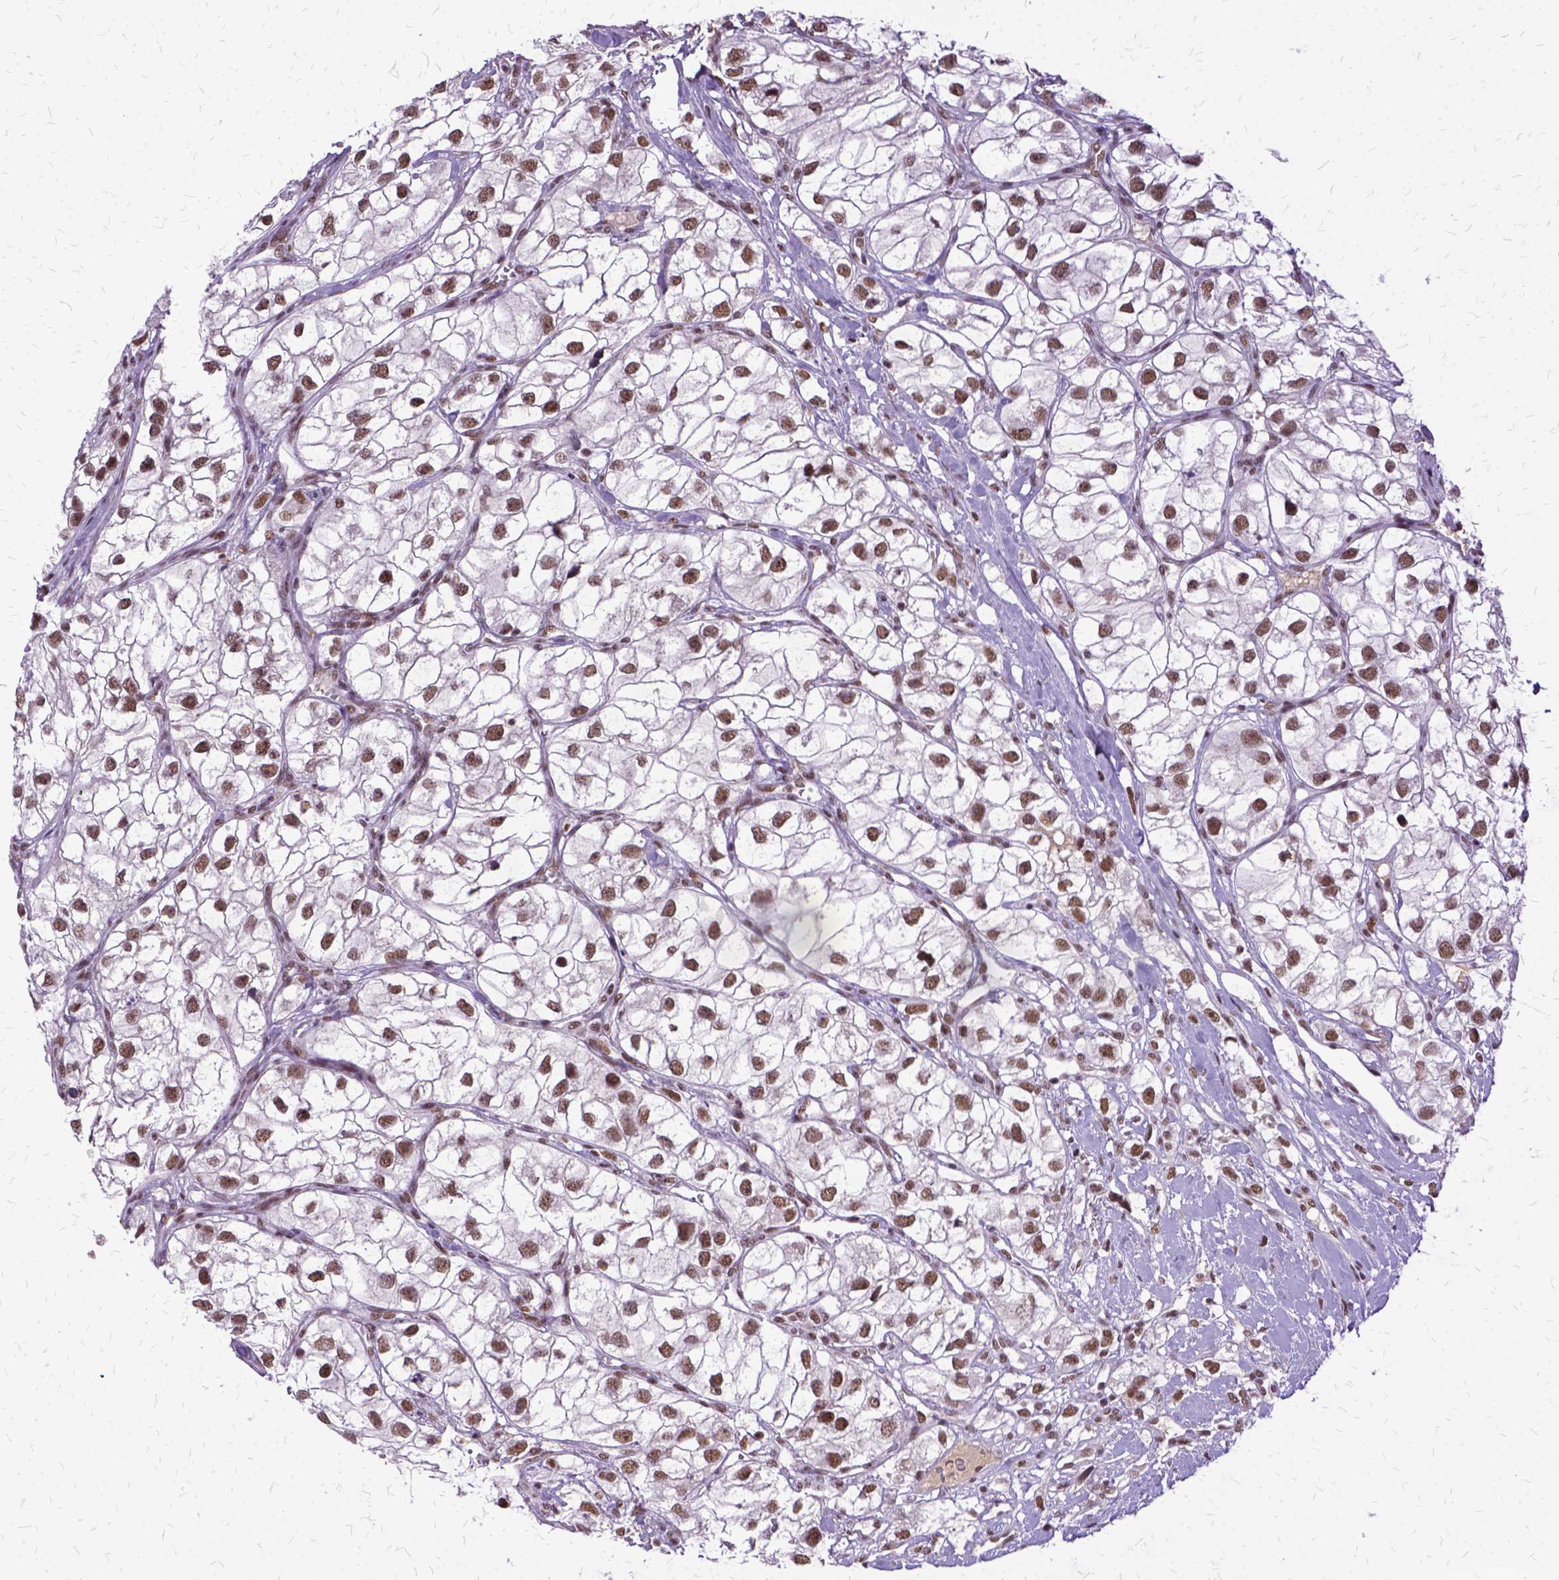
{"staining": {"intensity": "moderate", "quantity": ">75%", "location": "nuclear"}, "tissue": "renal cancer", "cell_type": "Tumor cells", "image_type": "cancer", "snomed": [{"axis": "morphology", "description": "Adenocarcinoma, NOS"}, {"axis": "topography", "description": "Kidney"}], "caption": "Immunohistochemical staining of human renal cancer (adenocarcinoma) demonstrates medium levels of moderate nuclear protein expression in about >75% of tumor cells.", "gene": "SETD1A", "patient": {"sex": "male", "age": 59}}